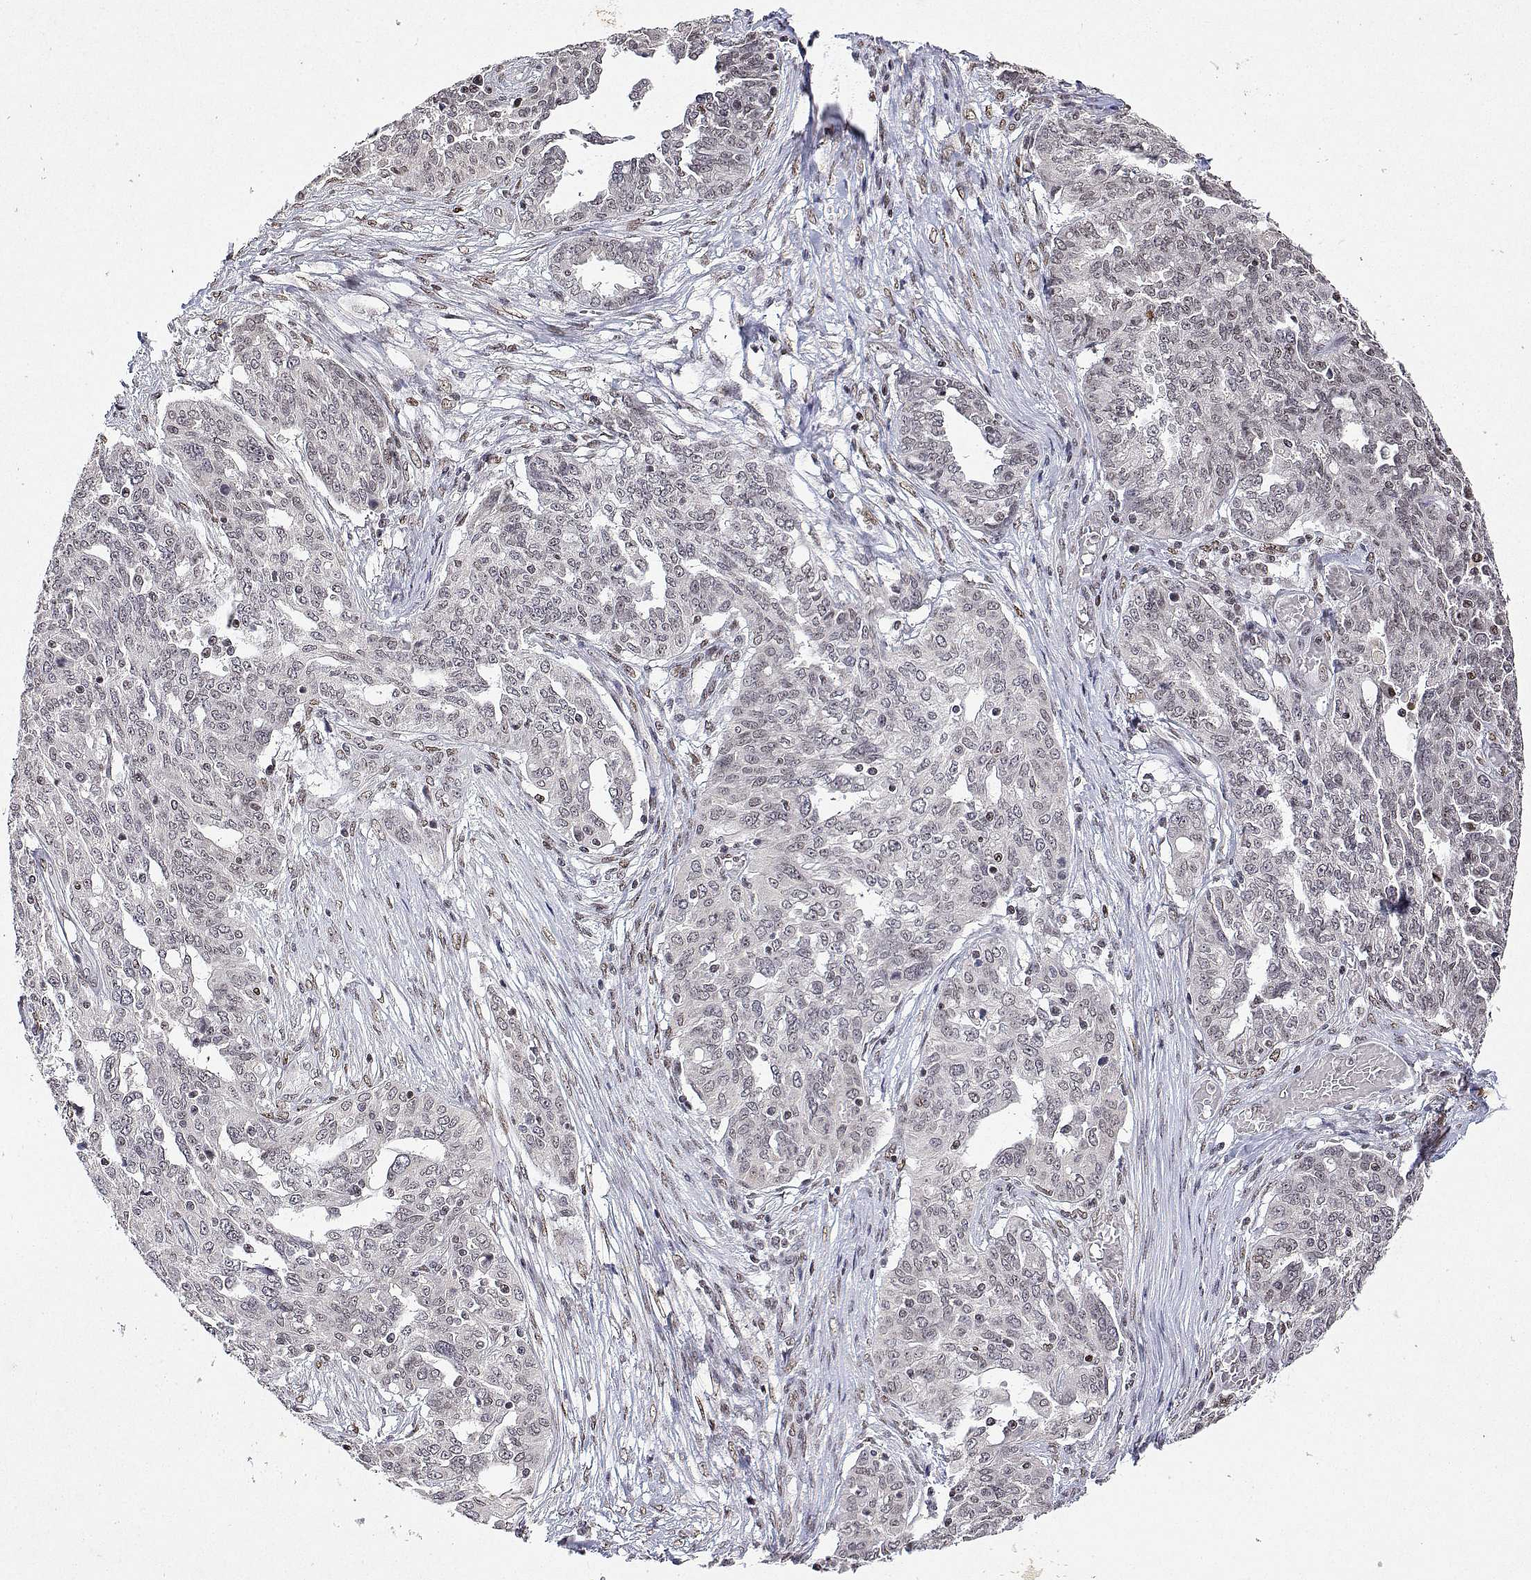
{"staining": {"intensity": "negative", "quantity": "none", "location": "none"}, "tissue": "ovarian cancer", "cell_type": "Tumor cells", "image_type": "cancer", "snomed": [{"axis": "morphology", "description": "Cystadenocarcinoma, serous, NOS"}, {"axis": "topography", "description": "Ovary"}], "caption": "The immunohistochemistry (IHC) photomicrograph has no significant expression in tumor cells of ovarian serous cystadenocarcinoma tissue.", "gene": "XPC", "patient": {"sex": "female", "age": 67}}